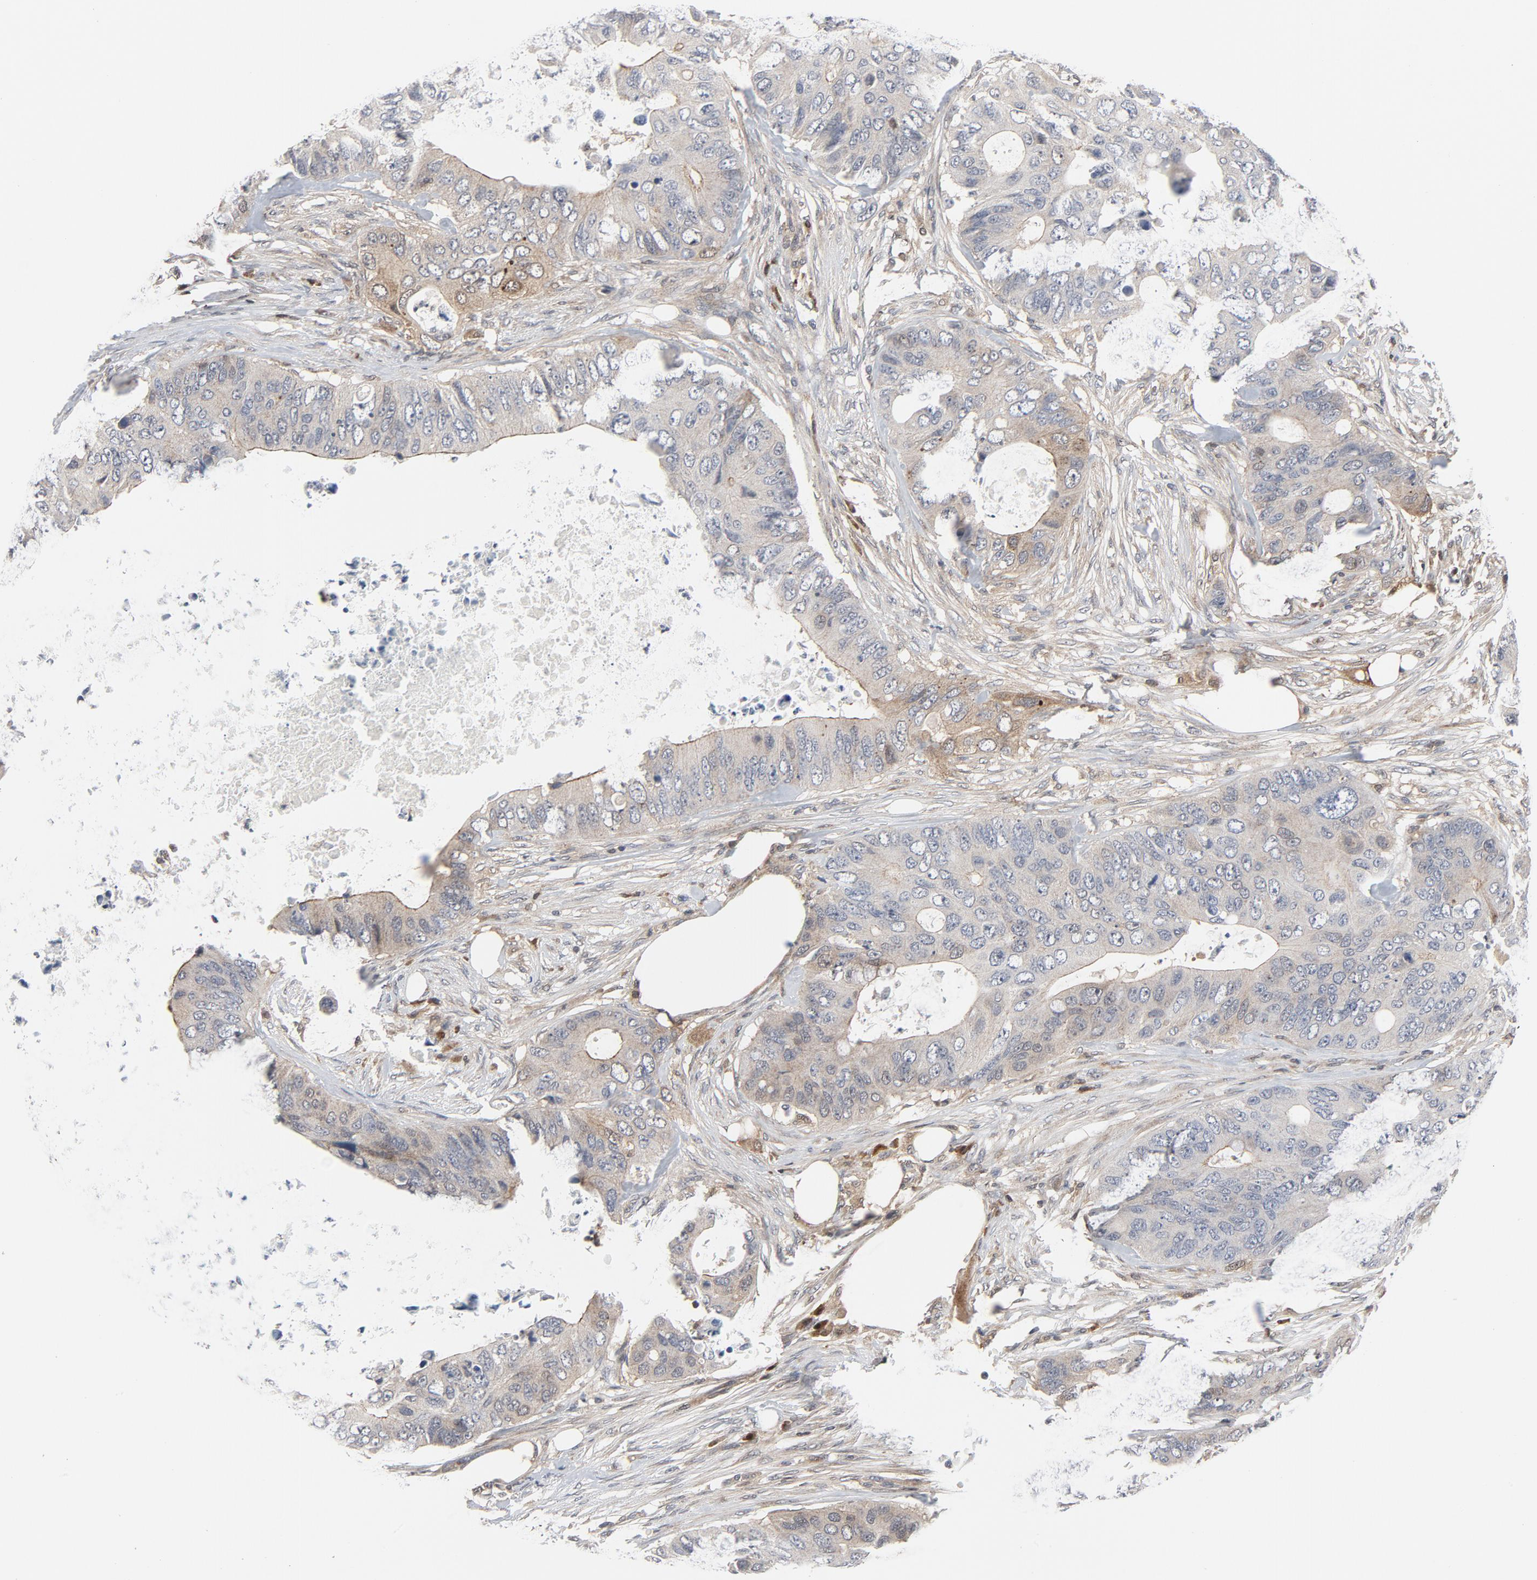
{"staining": {"intensity": "weak", "quantity": "<25%", "location": "cytoplasmic/membranous"}, "tissue": "colorectal cancer", "cell_type": "Tumor cells", "image_type": "cancer", "snomed": [{"axis": "morphology", "description": "Adenocarcinoma, NOS"}, {"axis": "topography", "description": "Colon"}], "caption": "Tumor cells are negative for brown protein staining in colorectal cancer (adenocarcinoma).", "gene": "TRADD", "patient": {"sex": "male", "age": 71}}